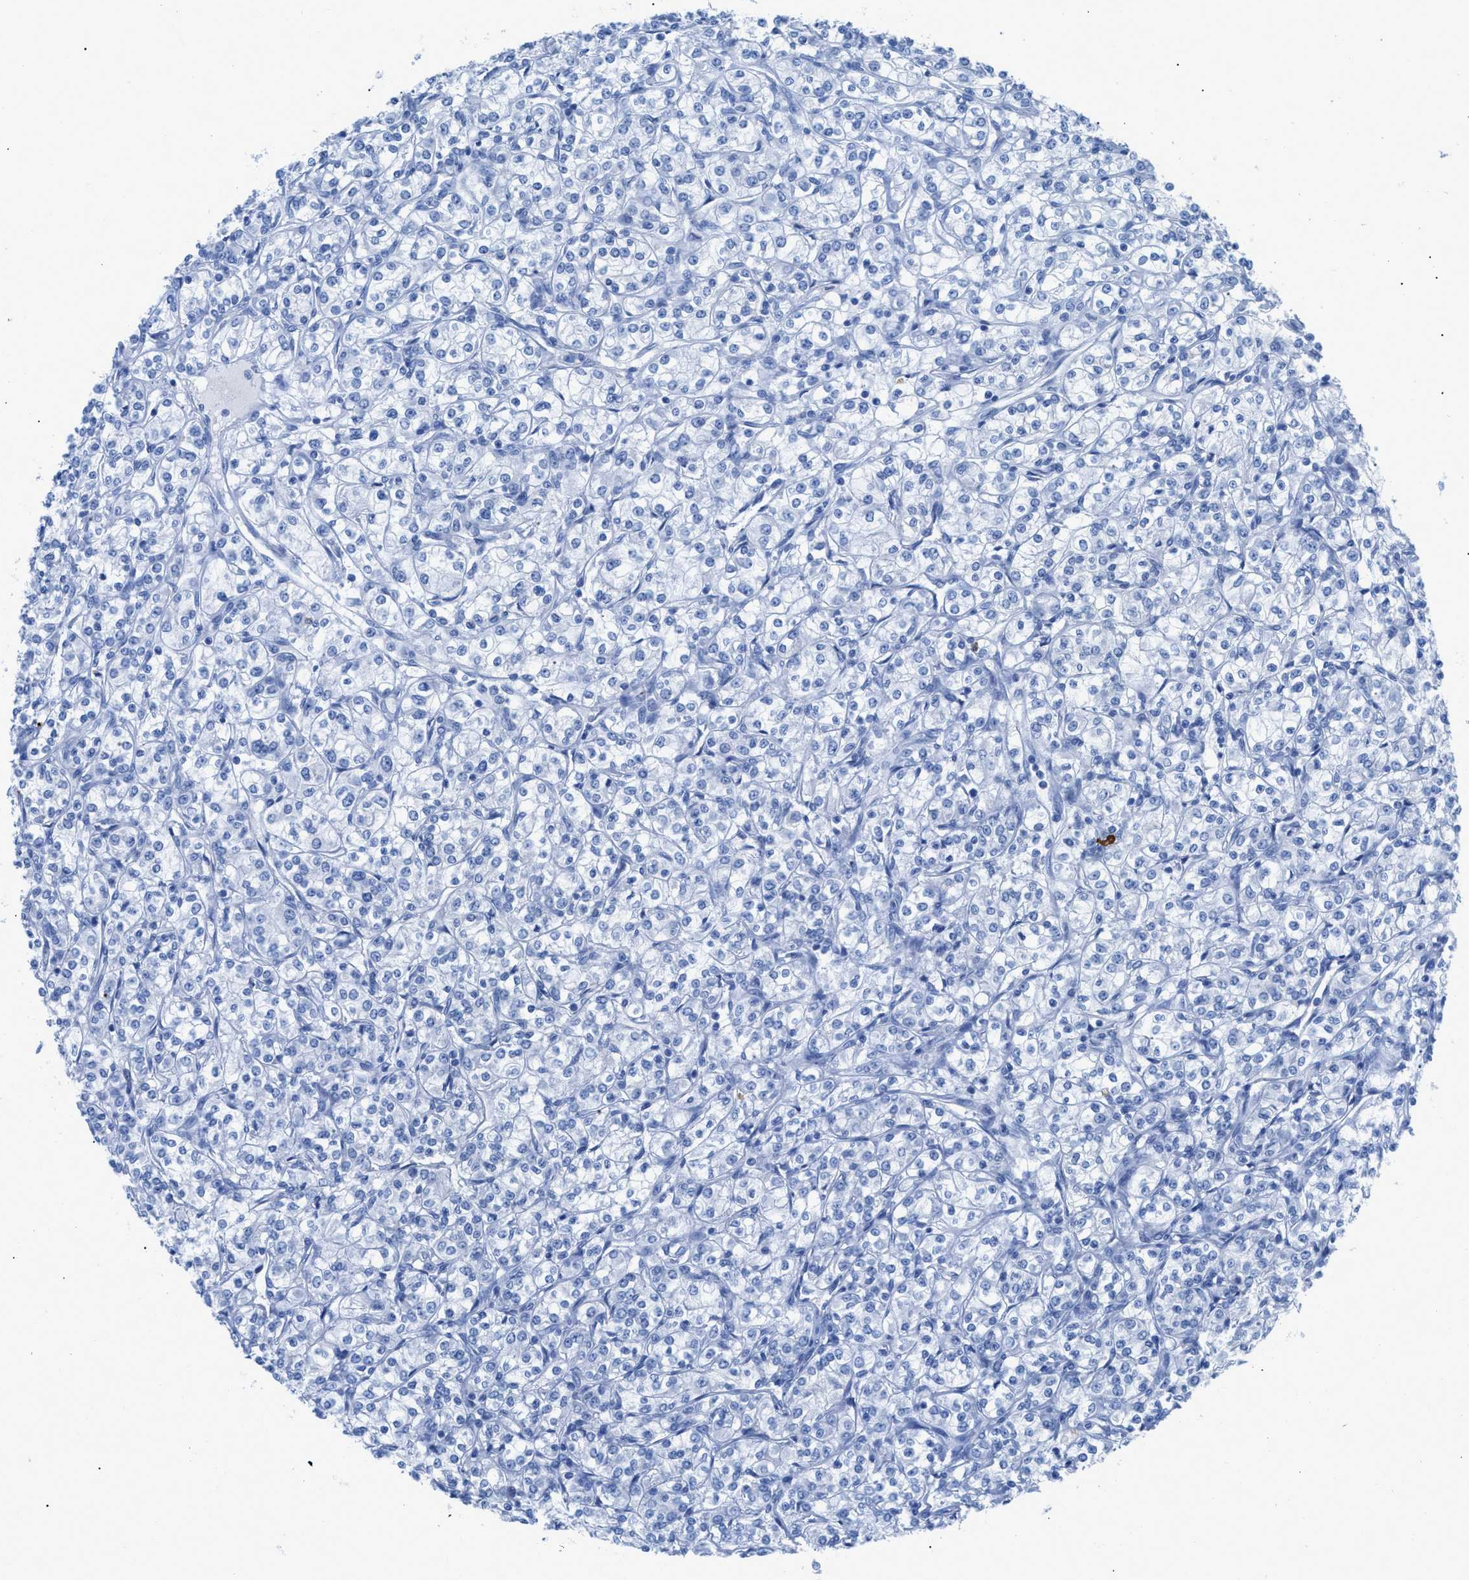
{"staining": {"intensity": "negative", "quantity": "none", "location": "none"}, "tissue": "renal cancer", "cell_type": "Tumor cells", "image_type": "cancer", "snomed": [{"axis": "morphology", "description": "Adenocarcinoma, NOS"}, {"axis": "topography", "description": "Kidney"}], "caption": "High magnification brightfield microscopy of renal adenocarcinoma stained with DAB (3,3'-diaminobenzidine) (brown) and counterstained with hematoxylin (blue): tumor cells show no significant positivity. Nuclei are stained in blue.", "gene": "TCL1A", "patient": {"sex": "male", "age": 77}}